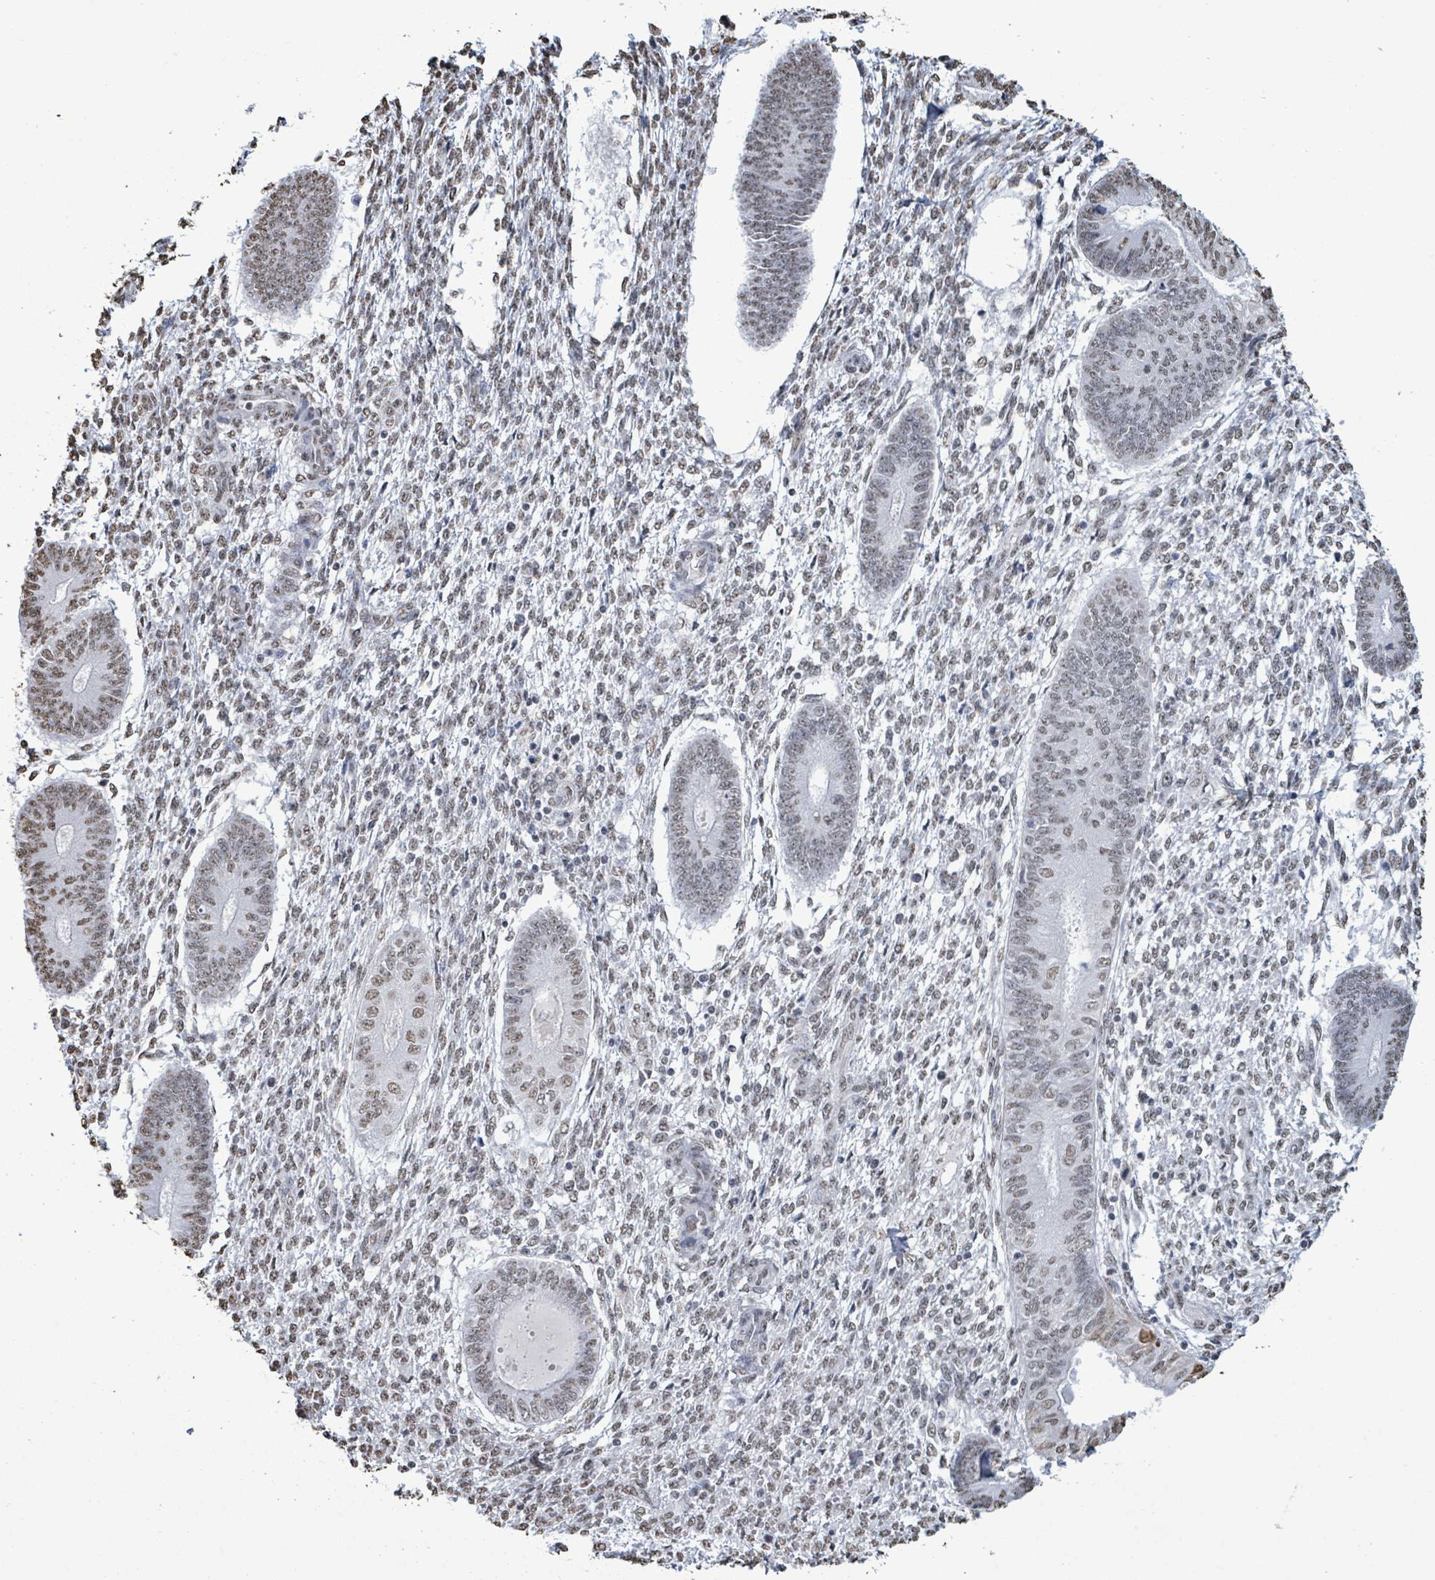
{"staining": {"intensity": "weak", "quantity": "25%-75%", "location": "nuclear"}, "tissue": "endometrium", "cell_type": "Cells in endometrial stroma", "image_type": "normal", "snomed": [{"axis": "morphology", "description": "Normal tissue, NOS"}, {"axis": "topography", "description": "Endometrium"}], "caption": "Immunohistochemical staining of unremarkable human endometrium demonstrates low levels of weak nuclear expression in about 25%-75% of cells in endometrial stroma. The protein is shown in brown color, while the nuclei are stained blue.", "gene": "SAMD14", "patient": {"sex": "female", "age": 49}}